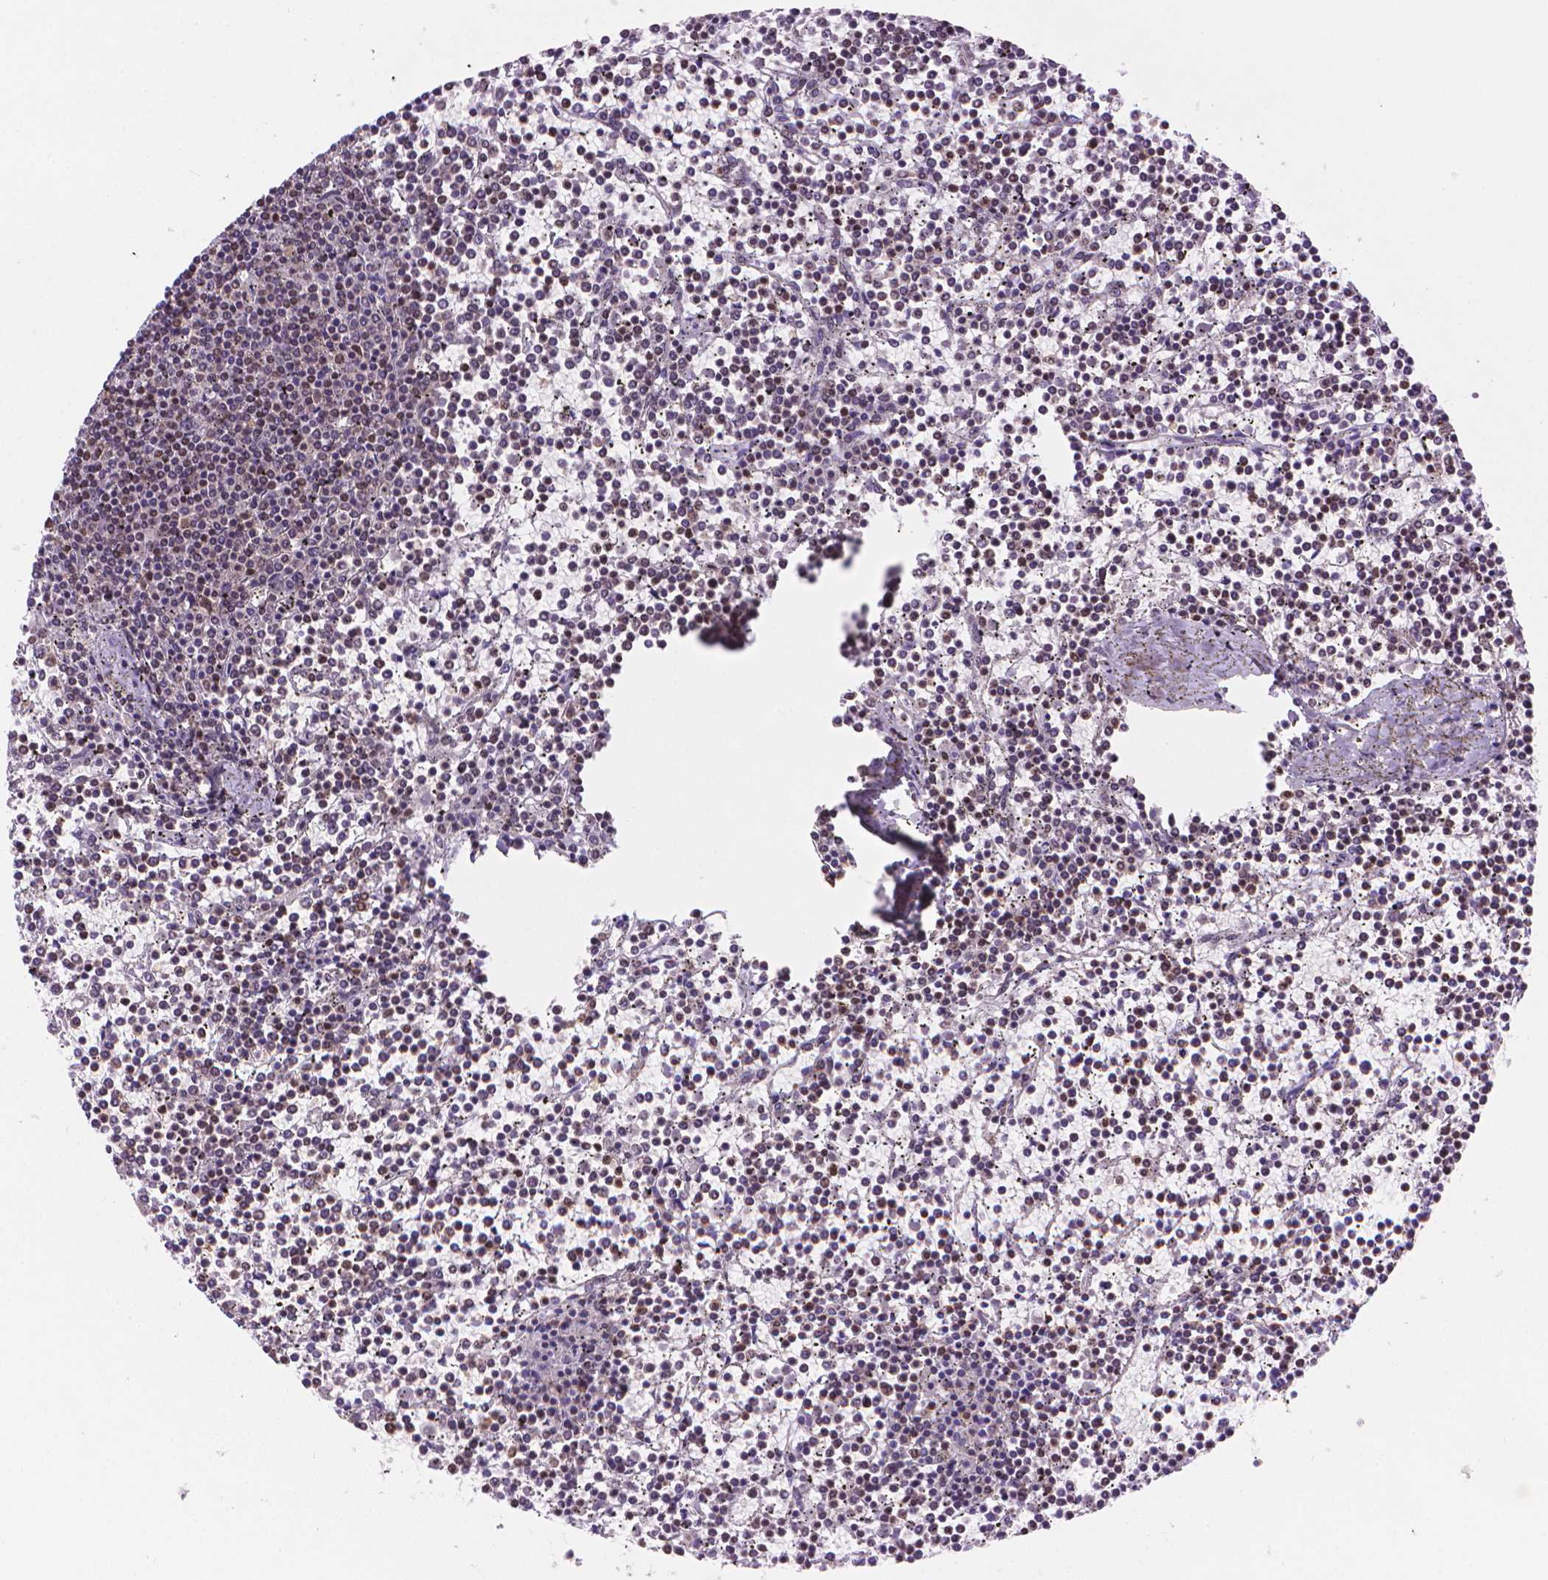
{"staining": {"intensity": "negative", "quantity": "none", "location": "none"}, "tissue": "lymphoma", "cell_type": "Tumor cells", "image_type": "cancer", "snomed": [{"axis": "morphology", "description": "Malignant lymphoma, non-Hodgkin's type, Low grade"}, {"axis": "topography", "description": "Spleen"}], "caption": "This is a micrograph of immunohistochemistry (IHC) staining of malignant lymphoma, non-Hodgkin's type (low-grade), which shows no expression in tumor cells.", "gene": "RPA4", "patient": {"sex": "female", "age": 19}}